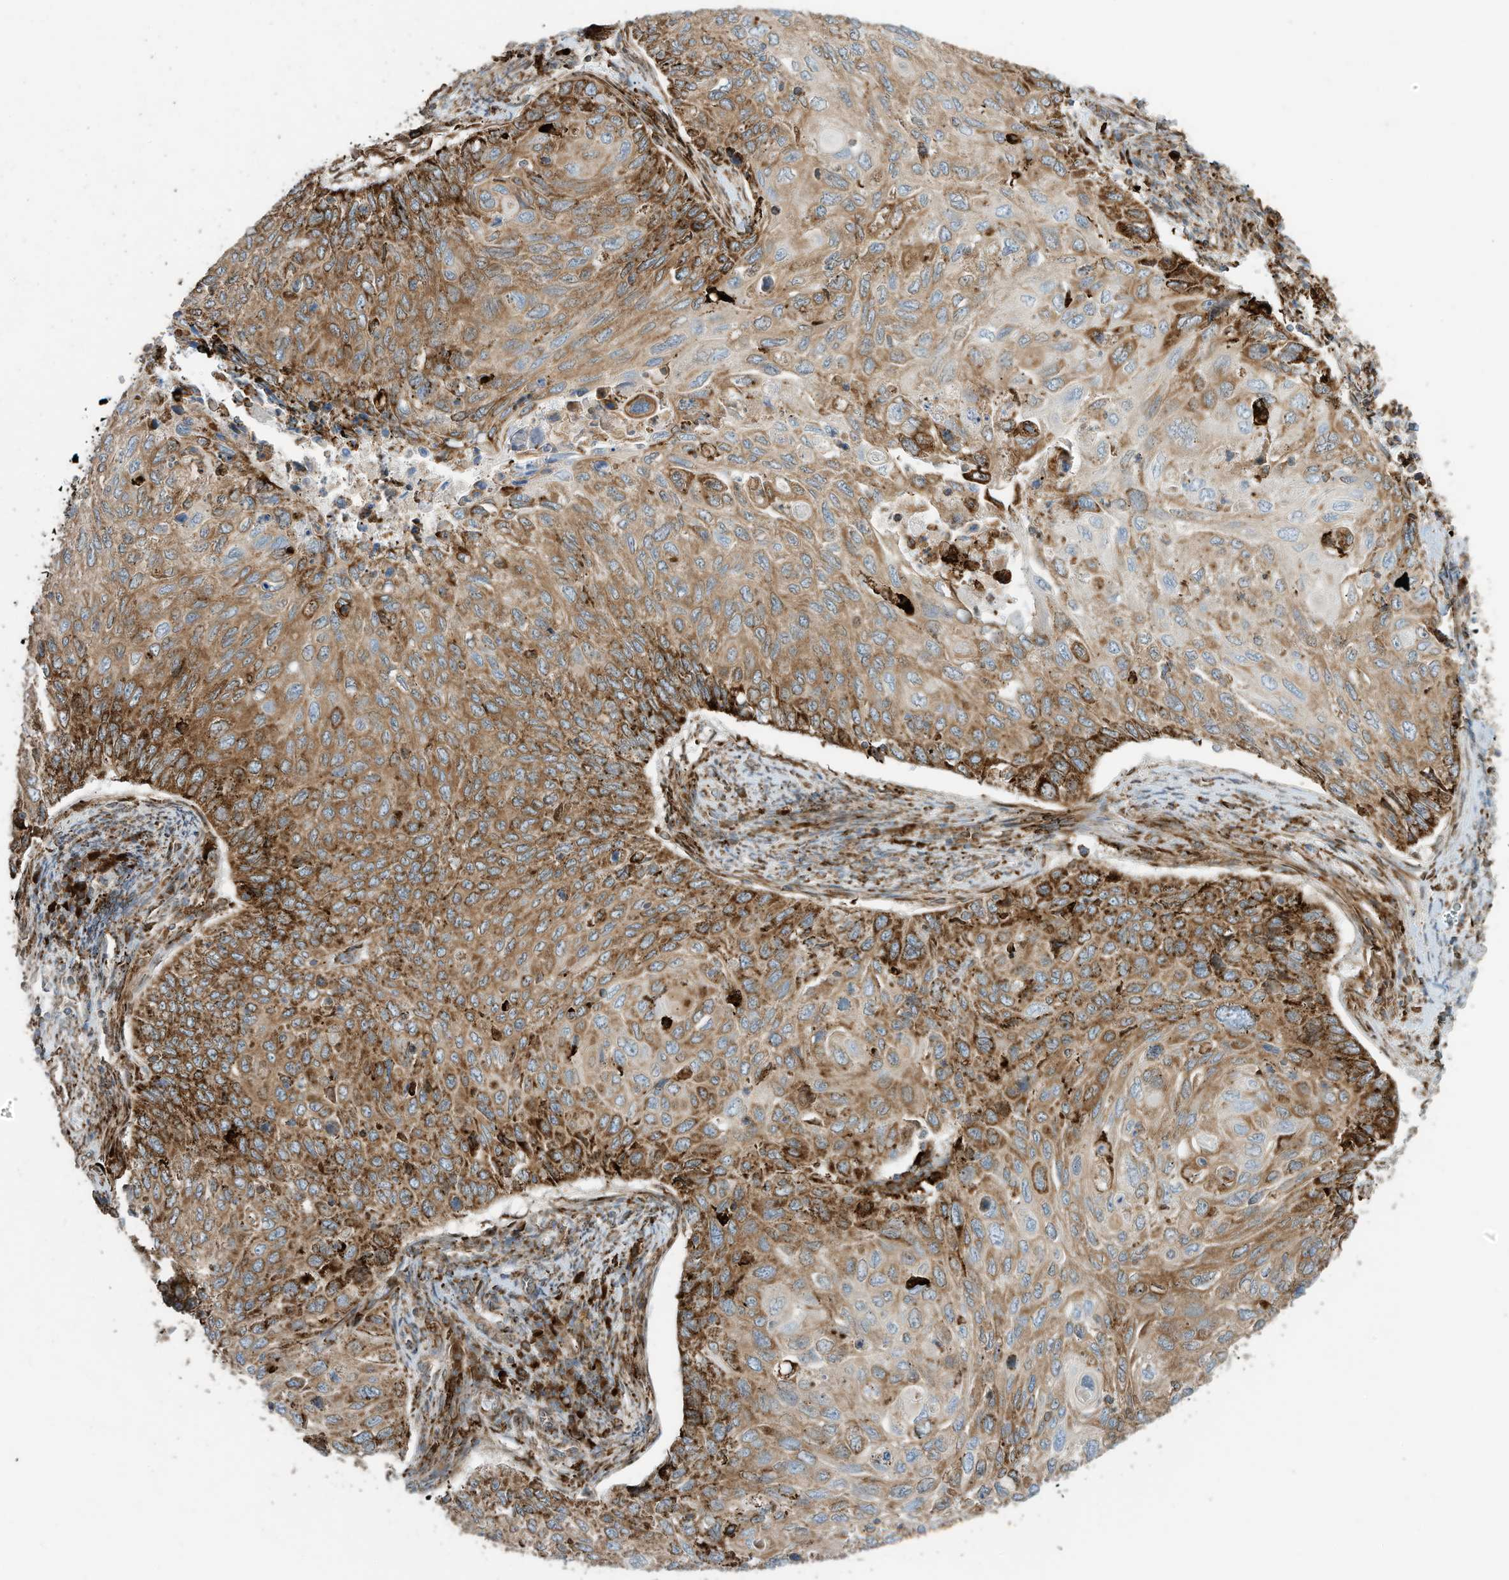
{"staining": {"intensity": "moderate", "quantity": ">75%", "location": "cytoplasmic/membranous"}, "tissue": "cervical cancer", "cell_type": "Tumor cells", "image_type": "cancer", "snomed": [{"axis": "morphology", "description": "Squamous cell carcinoma, NOS"}, {"axis": "topography", "description": "Cervix"}], "caption": "Immunohistochemistry histopathology image of cervical cancer (squamous cell carcinoma) stained for a protein (brown), which exhibits medium levels of moderate cytoplasmic/membranous expression in approximately >75% of tumor cells.", "gene": "TRNAU1AP", "patient": {"sex": "female", "age": 70}}